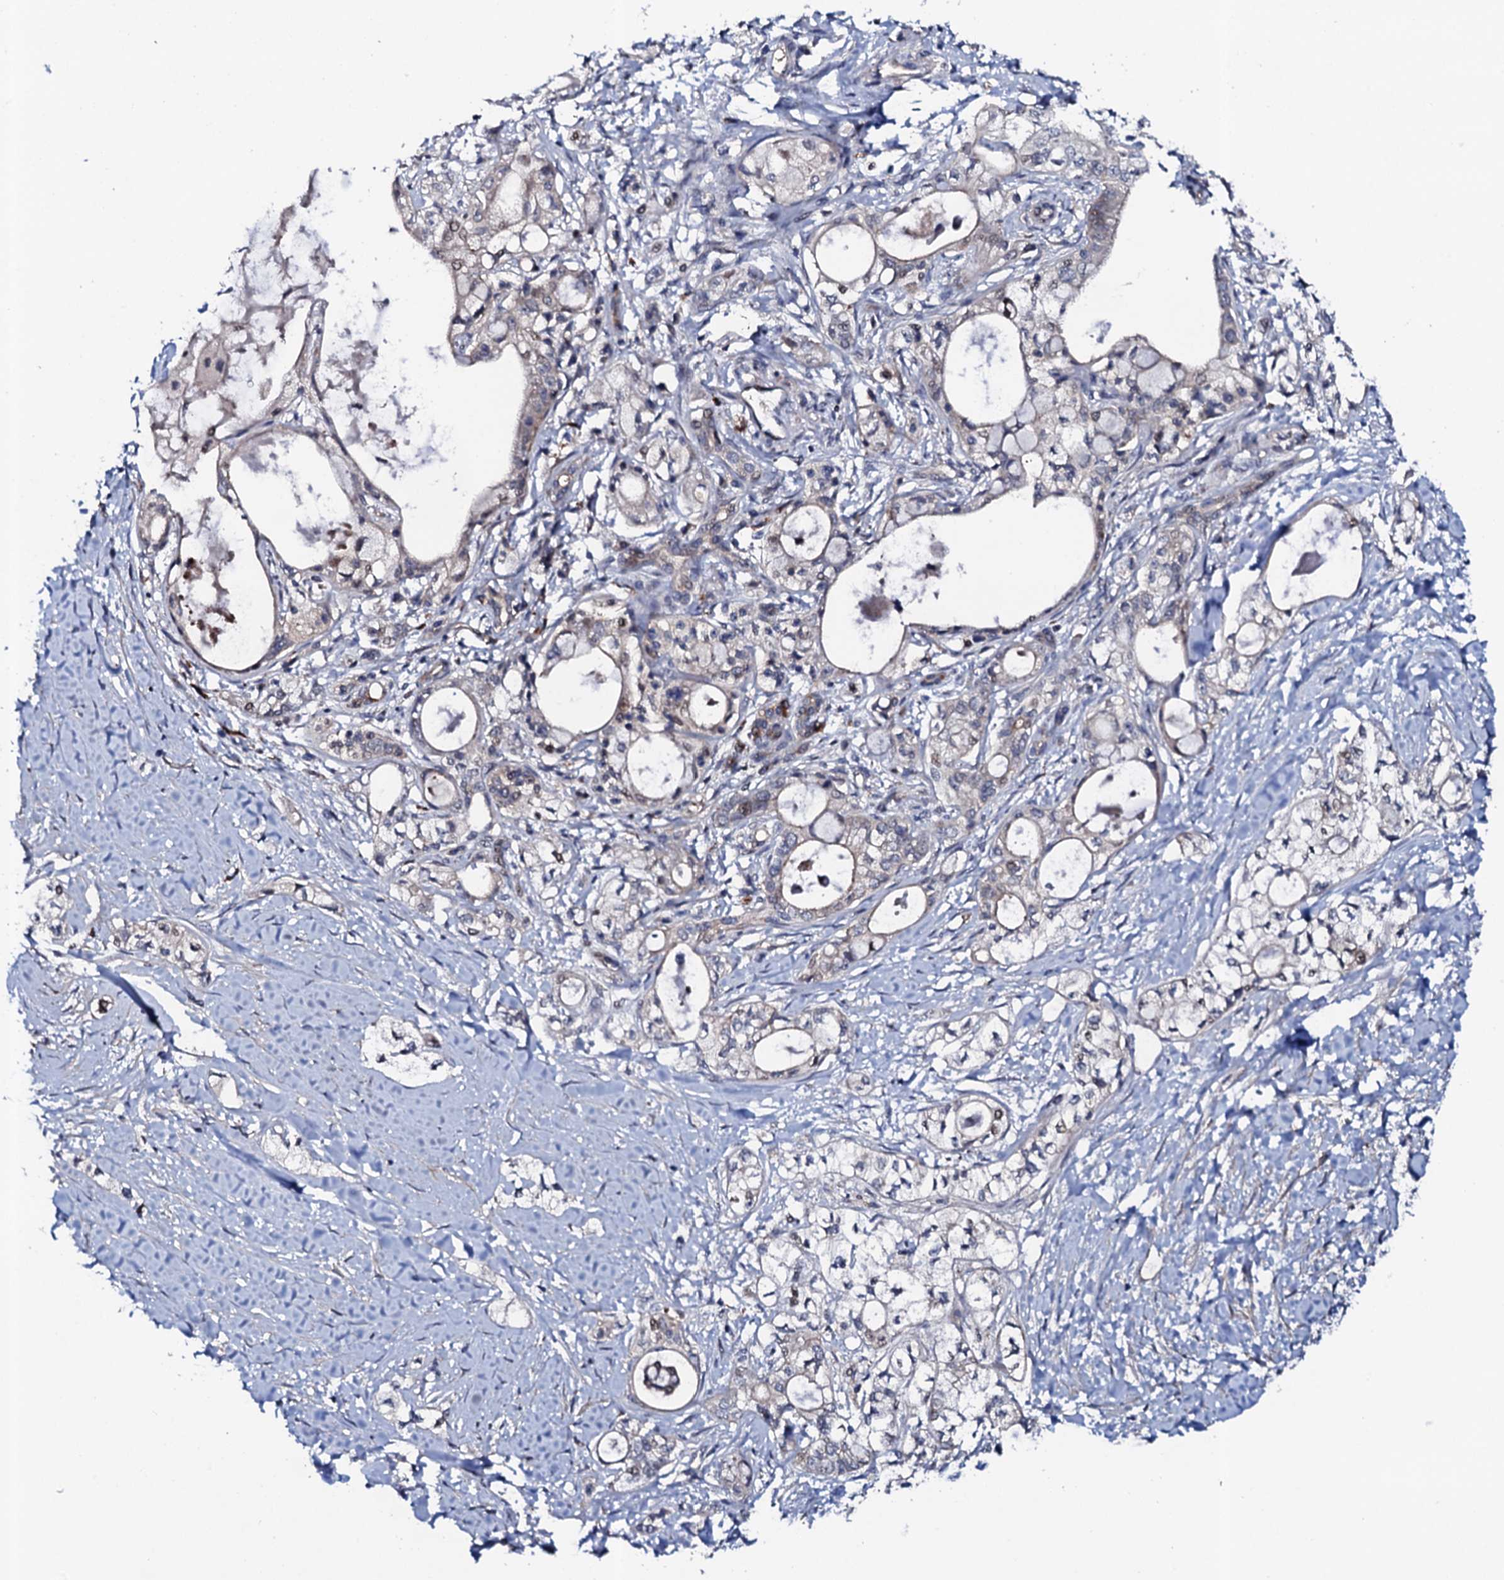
{"staining": {"intensity": "negative", "quantity": "none", "location": "none"}, "tissue": "pancreatic cancer", "cell_type": "Tumor cells", "image_type": "cancer", "snomed": [{"axis": "morphology", "description": "Adenocarcinoma, NOS"}, {"axis": "topography", "description": "Pancreas"}], "caption": "Tumor cells show no significant protein expression in pancreatic adenocarcinoma.", "gene": "CIAO2A", "patient": {"sex": "male", "age": 70}}